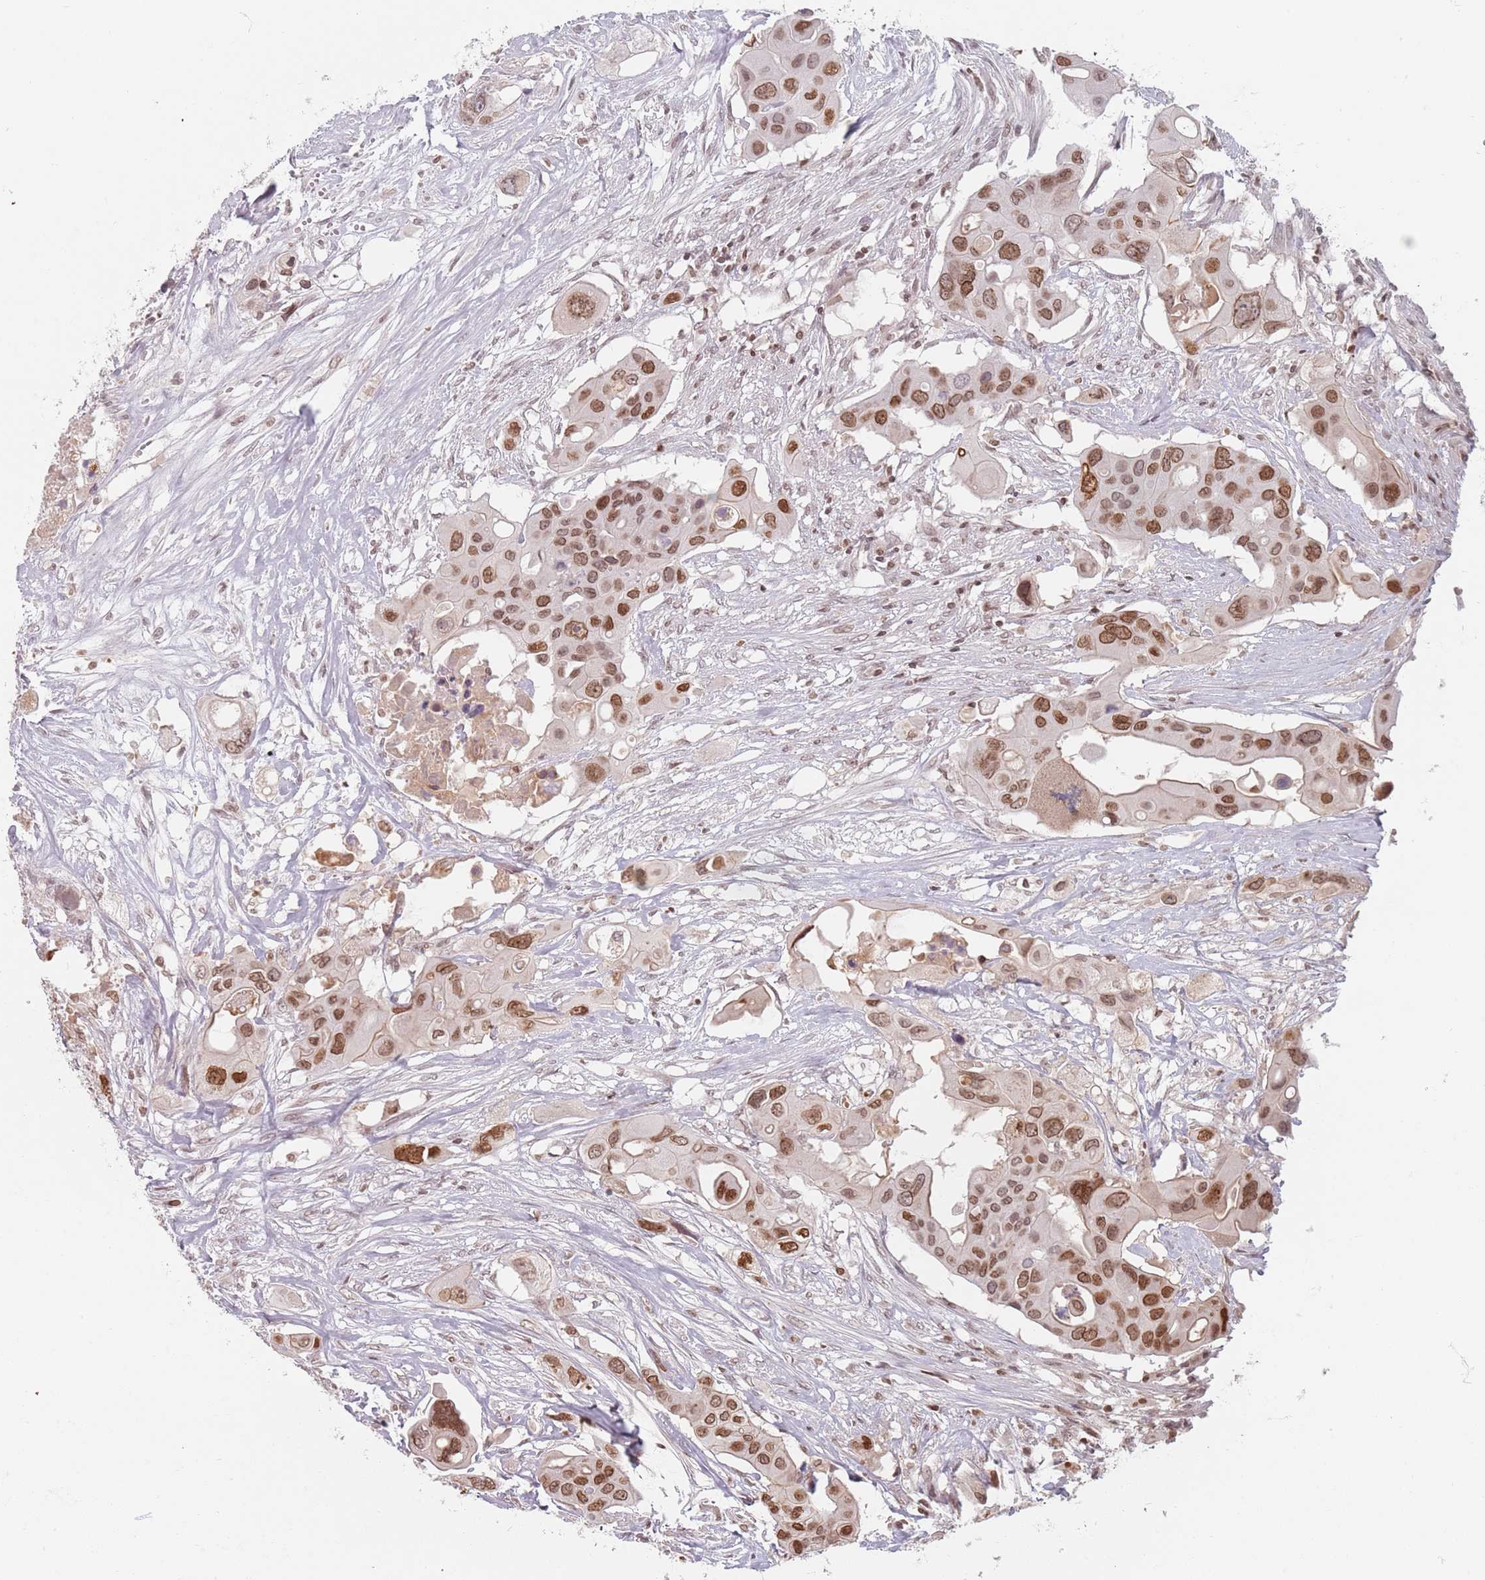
{"staining": {"intensity": "strong", "quantity": ">75%", "location": "nuclear"}, "tissue": "colorectal cancer", "cell_type": "Tumor cells", "image_type": "cancer", "snomed": [{"axis": "morphology", "description": "Adenocarcinoma, NOS"}, {"axis": "topography", "description": "Colon"}], "caption": "Adenocarcinoma (colorectal) stained with DAB (3,3'-diaminobenzidine) immunohistochemistry shows high levels of strong nuclear positivity in approximately >75% of tumor cells.", "gene": "NUP50", "patient": {"sex": "male", "age": 77}}